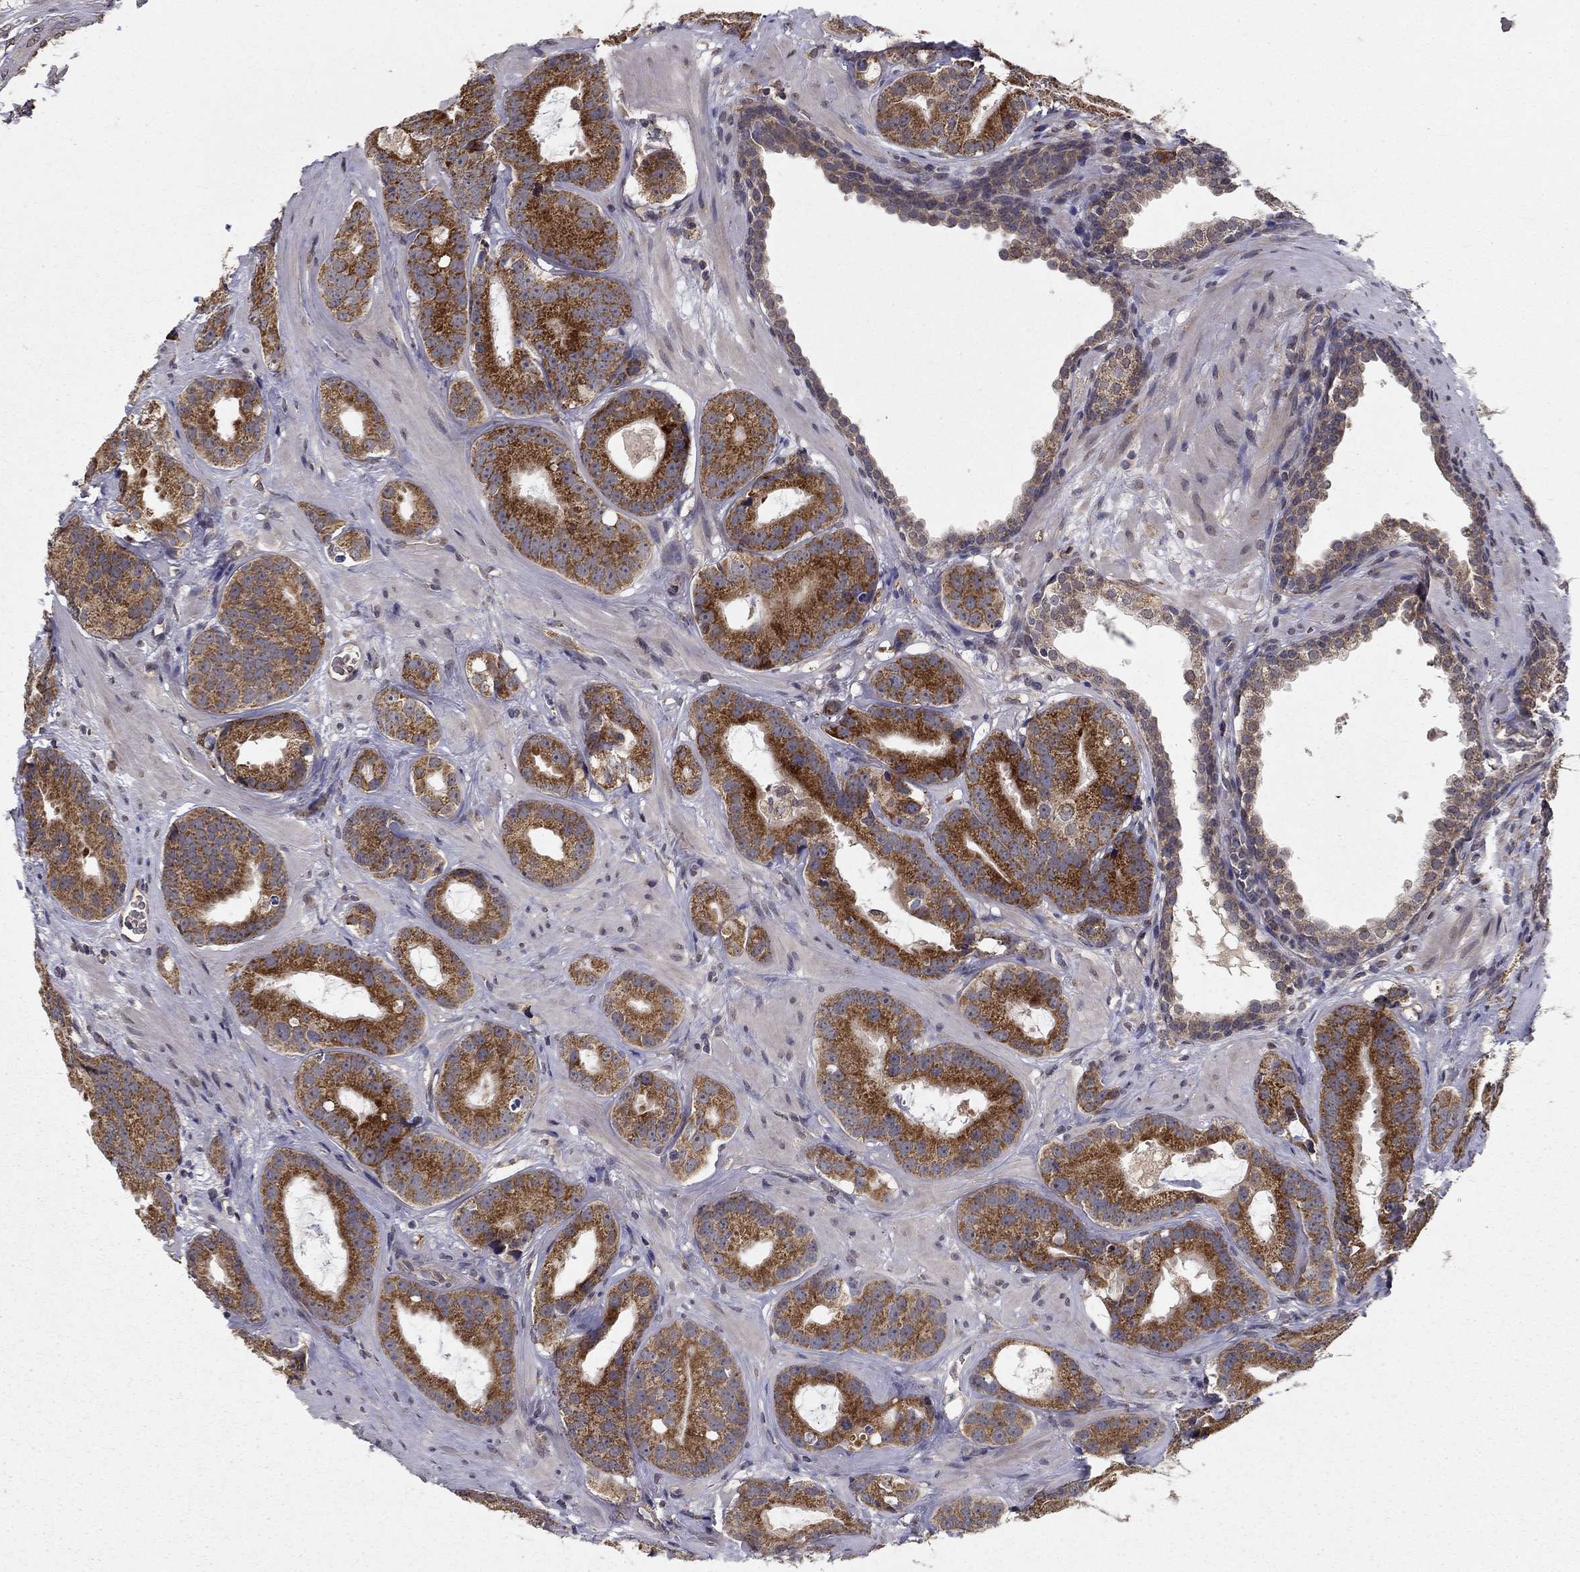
{"staining": {"intensity": "strong", "quantity": "25%-75%", "location": "cytoplasmic/membranous"}, "tissue": "prostate cancer", "cell_type": "Tumor cells", "image_type": "cancer", "snomed": [{"axis": "morphology", "description": "Adenocarcinoma, NOS"}, {"axis": "topography", "description": "Prostate"}], "caption": "Brown immunohistochemical staining in prostate adenocarcinoma reveals strong cytoplasmic/membranous positivity in about 25%-75% of tumor cells. (Stains: DAB in brown, nuclei in blue, Microscopy: brightfield microscopy at high magnification).", "gene": "SLC2A13", "patient": {"sex": "male", "age": 69}}